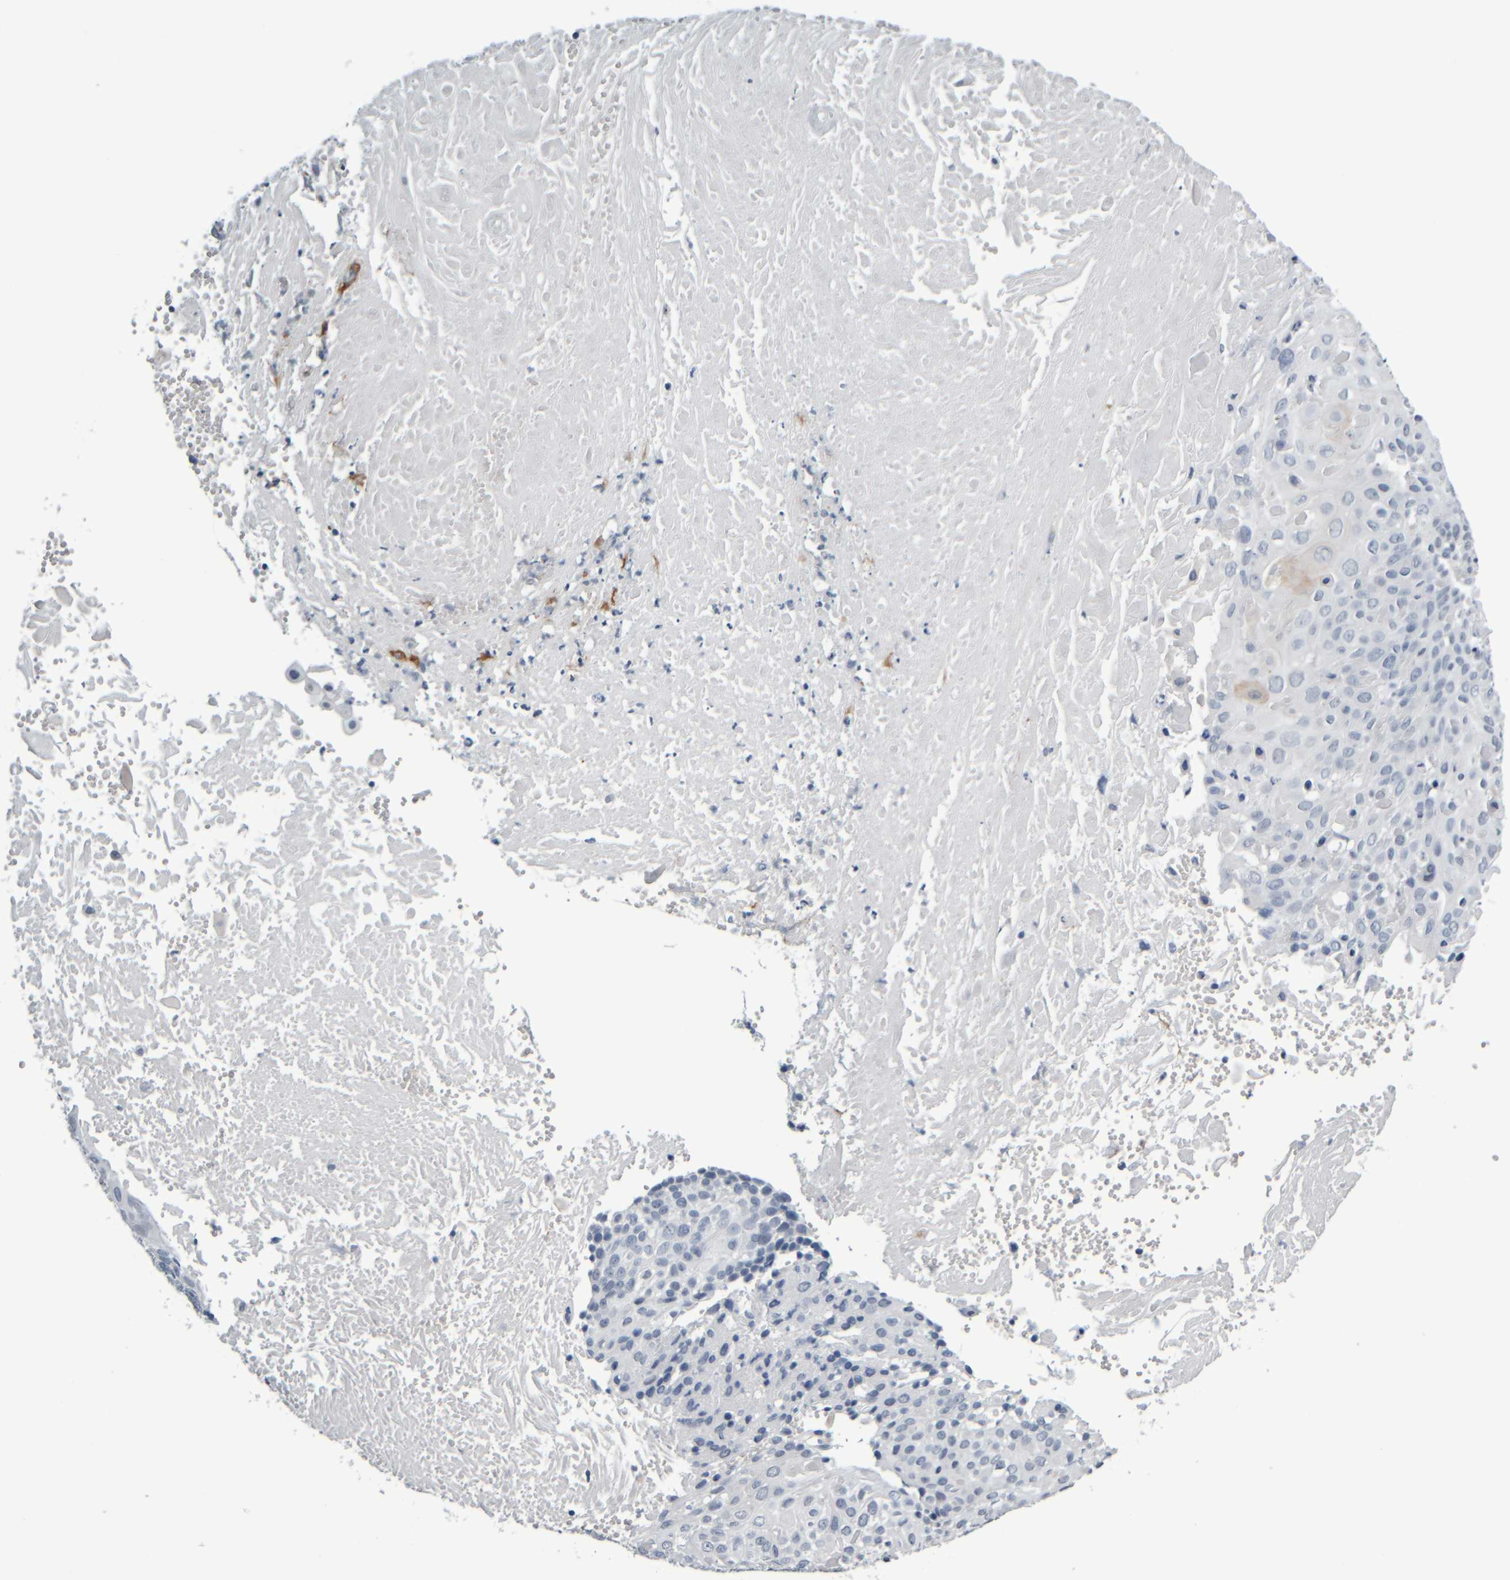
{"staining": {"intensity": "negative", "quantity": "none", "location": "none"}, "tissue": "cervical cancer", "cell_type": "Tumor cells", "image_type": "cancer", "snomed": [{"axis": "morphology", "description": "Squamous cell carcinoma, NOS"}, {"axis": "topography", "description": "Cervix"}], "caption": "DAB immunohistochemical staining of squamous cell carcinoma (cervical) demonstrates no significant staining in tumor cells. (DAB (3,3'-diaminobenzidine) immunohistochemistry (IHC) with hematoxylin counter stain).", "gene": "COL14A1", "patient": {"sex": "female", "age": 74}}